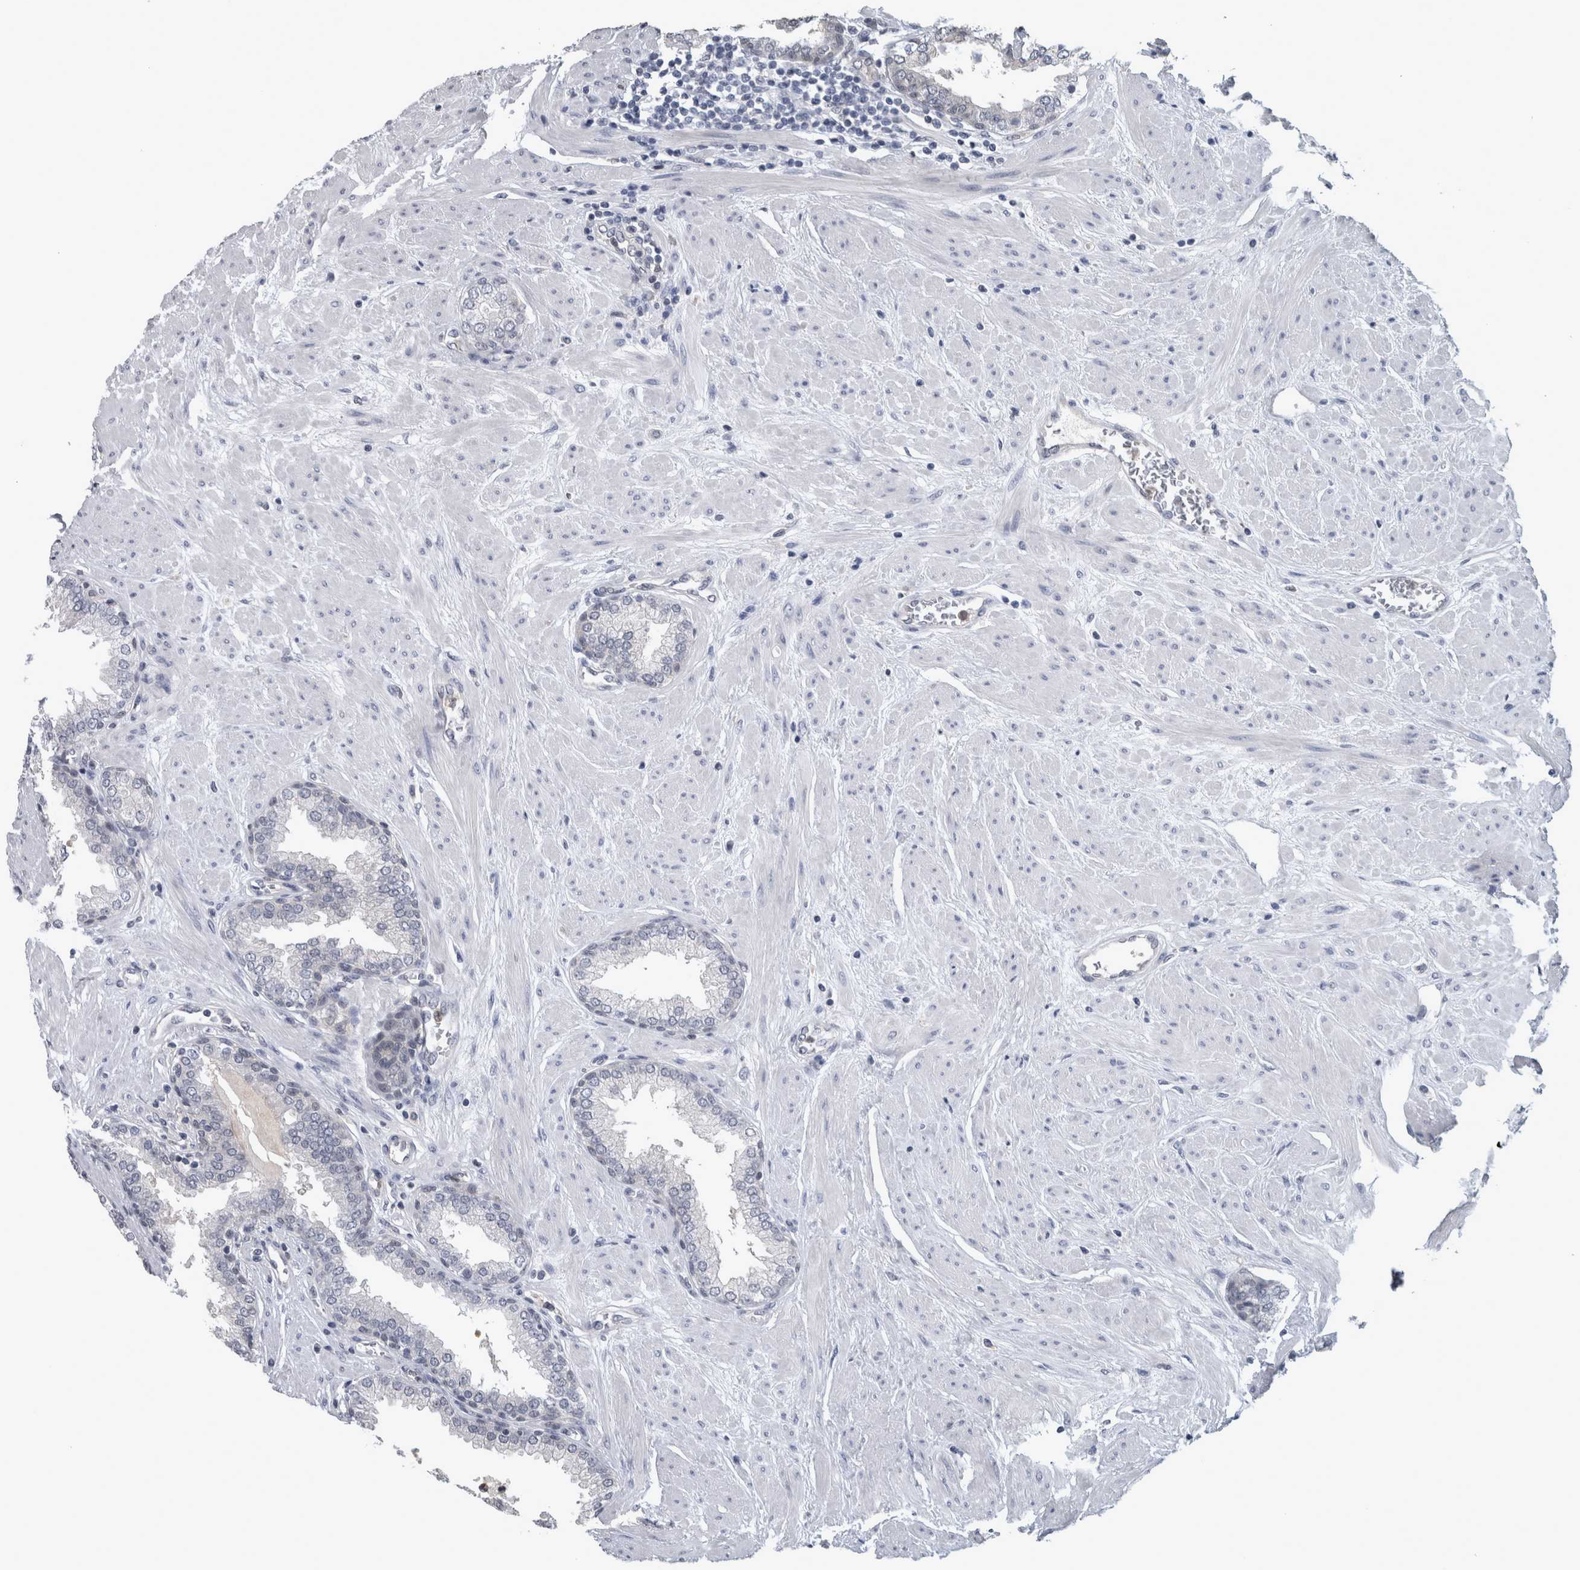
{"staining": {"intensity": "negative", "quantity": "none", "location": "none"}, "tissue": "prostate", "cell_type": "Glandular cells", "image_type": "normal", "snomed": [{"axis": "morphology", "description": "Normal tissue, NOS"}, {"axis": "topography", "description": "Prostate"}], "caption": "This is an immunohistochemistry (IHC) photomicrograph of normal human prostate. There is no positivity in glandular cells.", "gene": "NAPRT", "patient": {"sex": "male", "age": 51}}